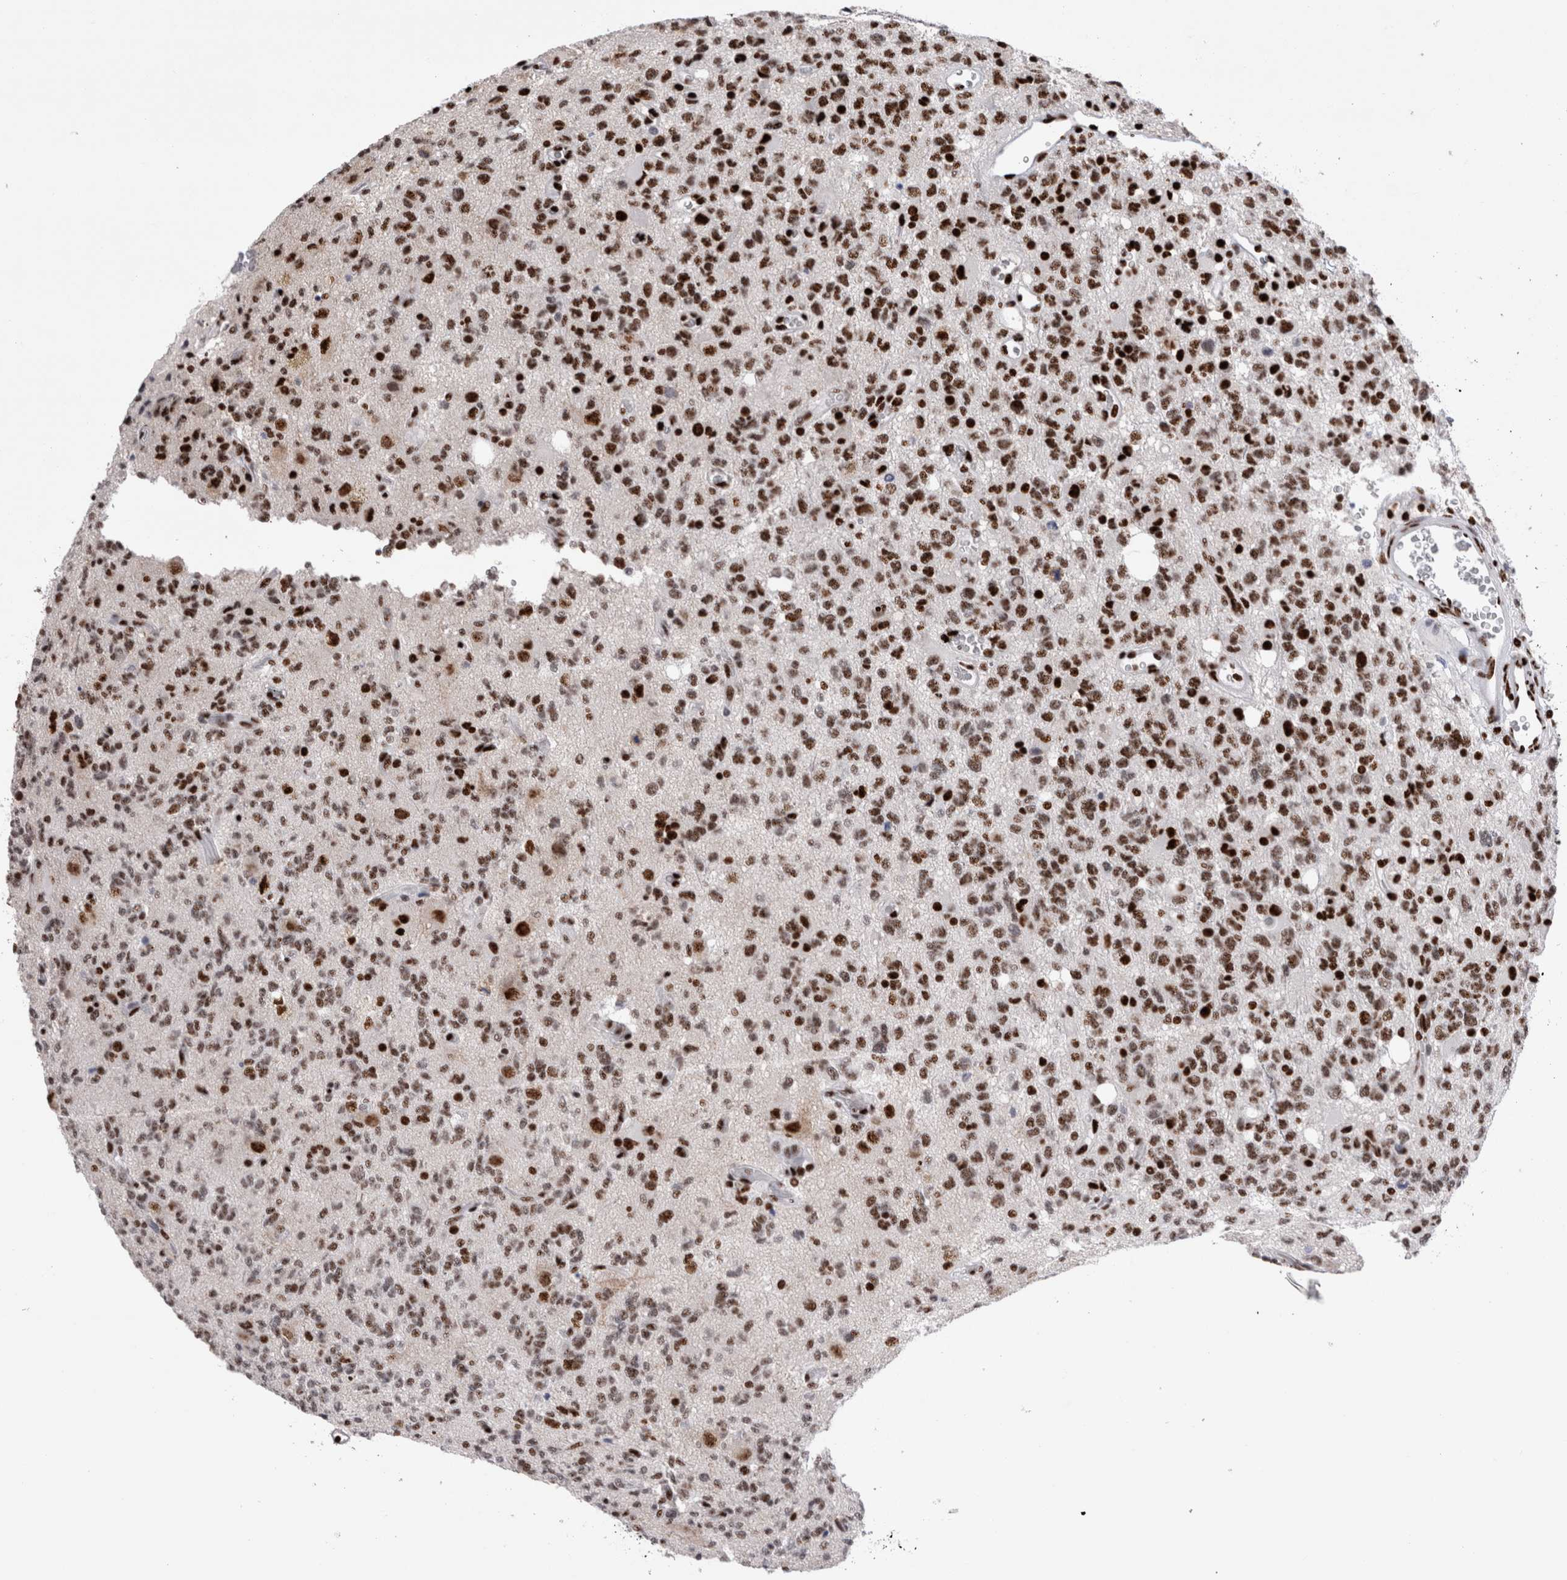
{"staining": {"intensity": "strong", "quantity": ">75%", "location": "nuclear"}, "tissue": "glioma", "cell_type": "Tumor cells", "image_type": "cancer", "snomed": [{"axis": "morphology", "description": "Glioma, malignant, High grade"}, {"axis": "topography", "description": "Brain"}], "caption": "Immunohistochemical staining of malignant glioma (high-grade) displays high levels of strong nuclear protein positivity in about >75% of tumor cells. The protein is shown in brown color, while the nuclei are stained blue.", "gene": "RBM6", "patient": {"sex": "female", "age": 62}}